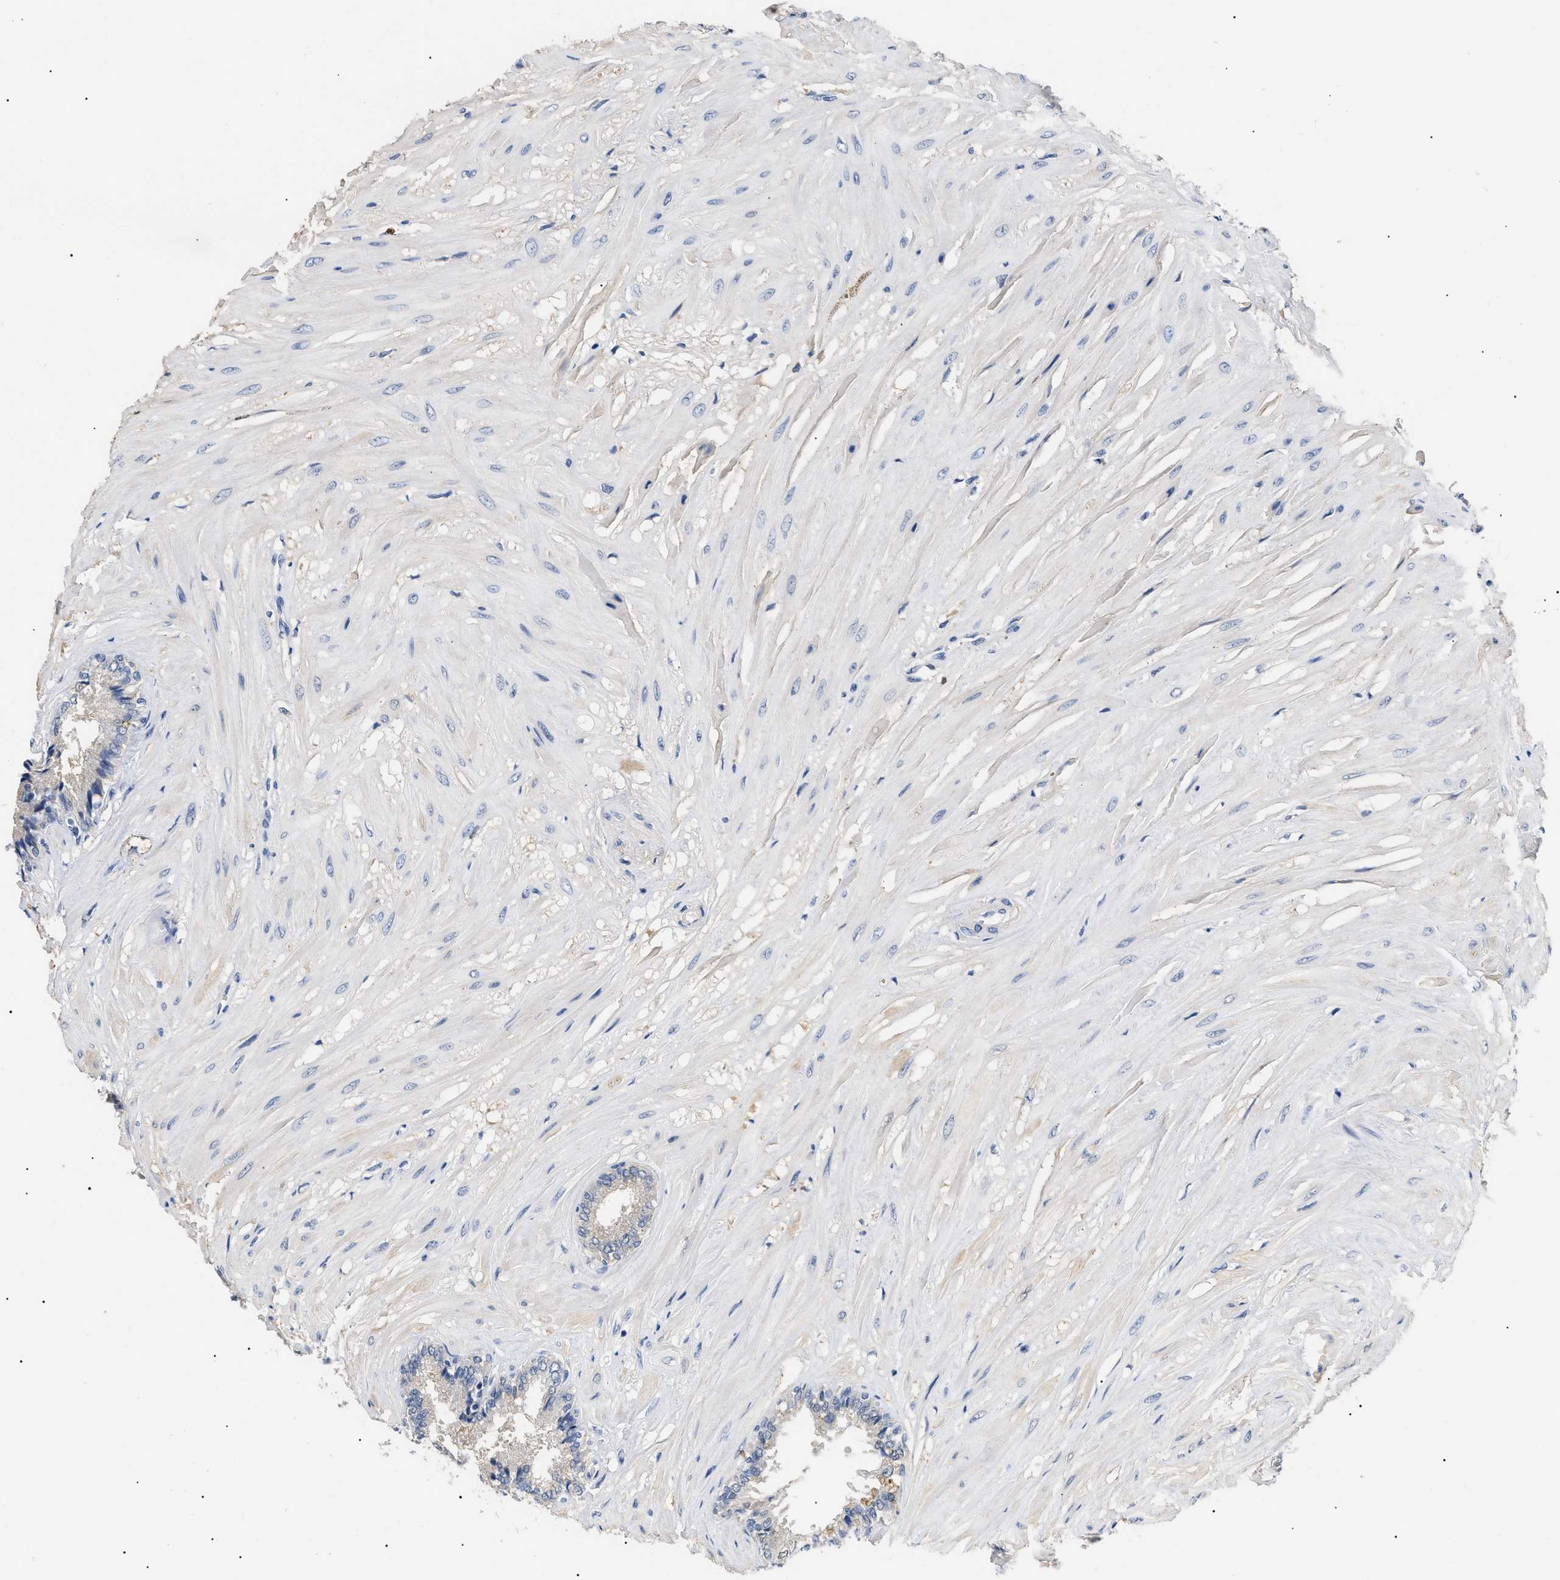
{"staining": {"intensity": "moderate", "quantity": "<25%", "location": "cytoplasmic/membranous"}, "tissue": "seminal vesicle", "cell_type": "Glandular cells", "image_type": "normal", "snomed": [{"axis": "morphology", "description": "Normal tissue, NOS"}, {"axis": "topography", "description": "Seminal veicle"}], "caption": "Glandular cells demonstrate low levels of moderate cytoplasmic/membranous staining in about <25% of cells in normal seminal vesicle. (DAB (3,3'-diaminobenzidine) IHC with brightfield microscopy, high magnification).", "gene": "PRRT2", "patient": {"sex": "male", "age": 46}}